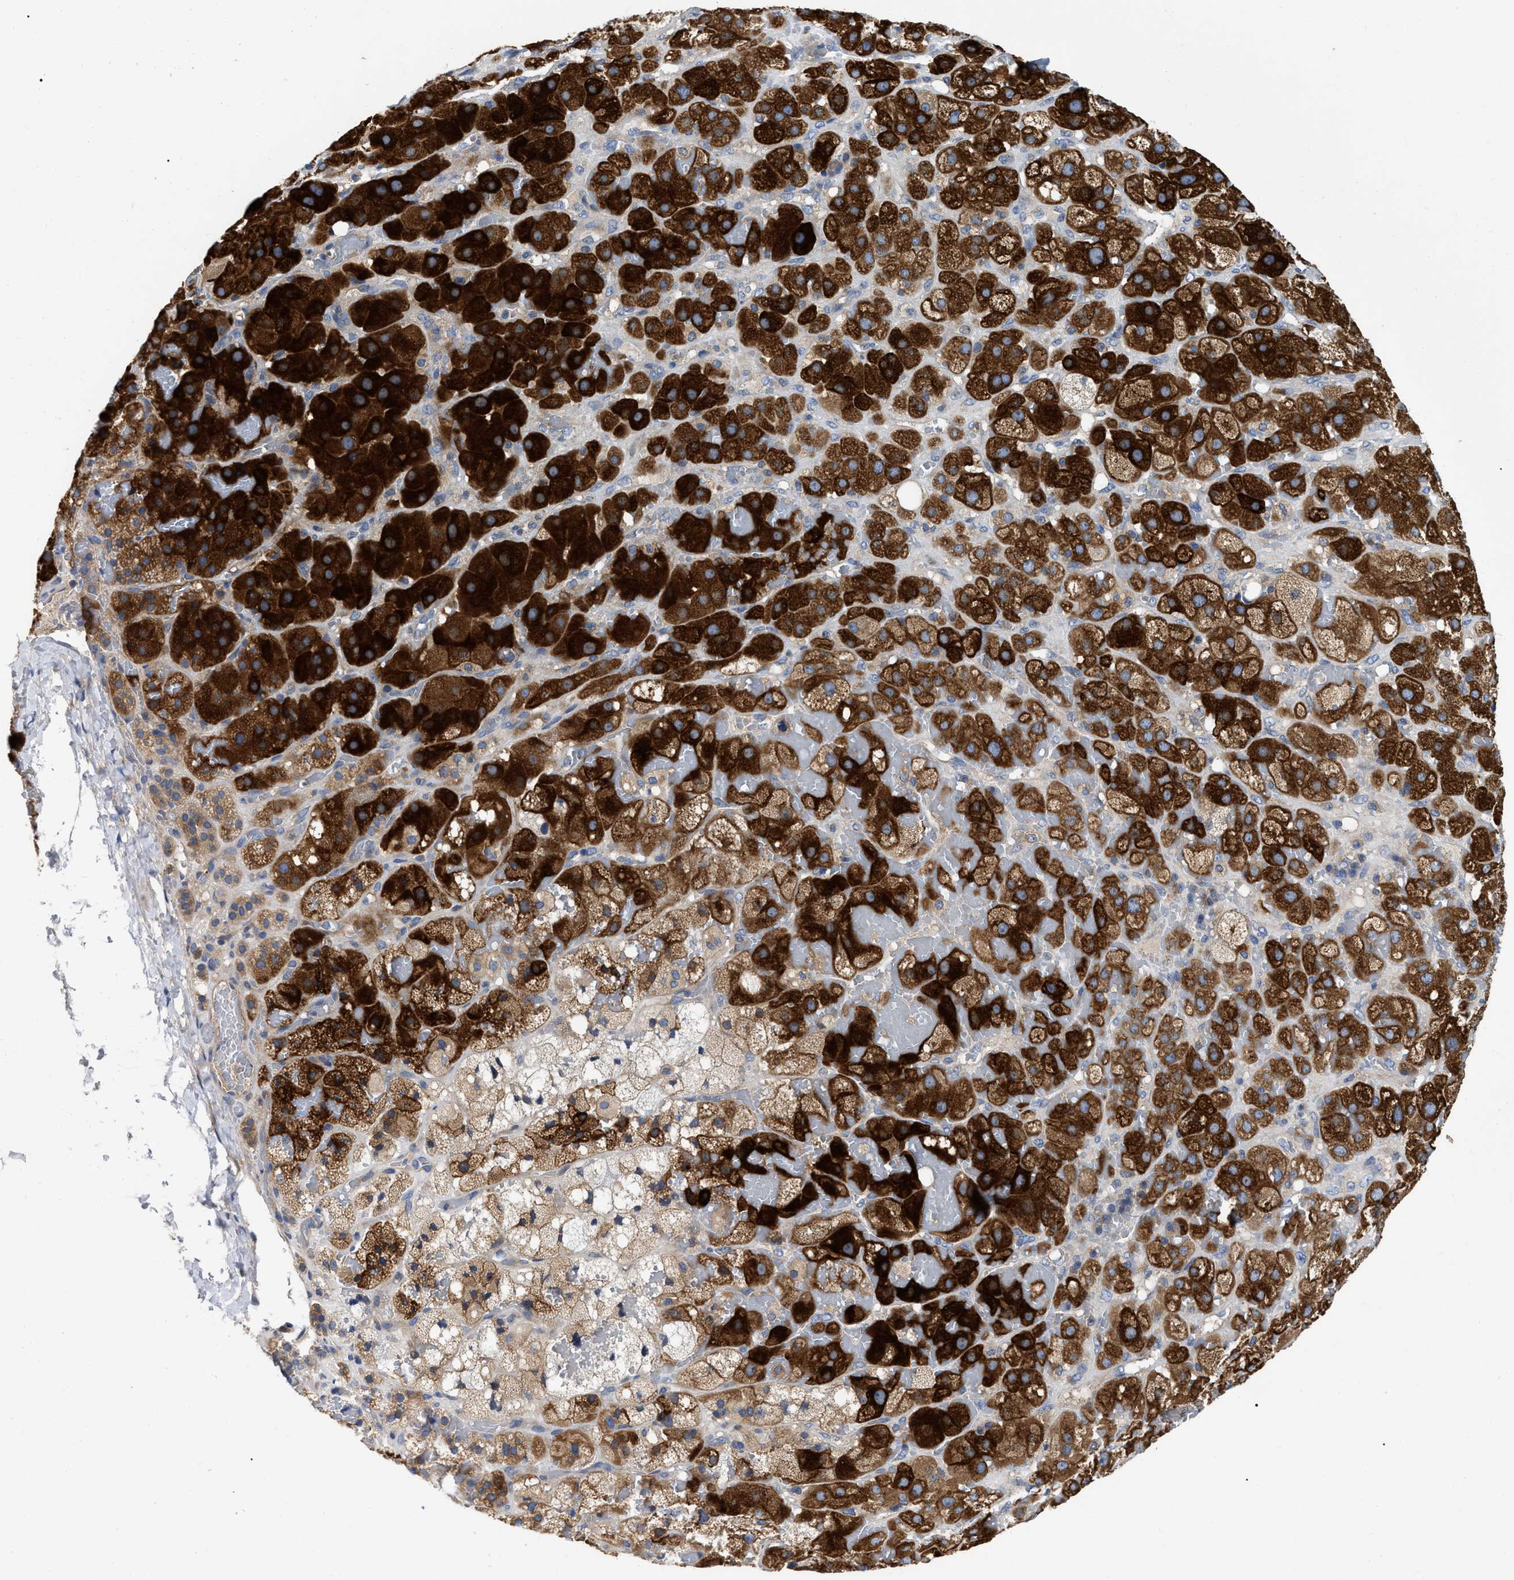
{"staining": {"intensity": "strong", "quantity": "25%-75%", "location": "cytoplasmic/membranous"}, "tissue": "adrenal gland", "cell_type": "Glandular cells", "image_type": "normal", "snomed": [{"axis": "morphology", "description": "Normal tissue, NOS"}, {"axis": "topography", "description": "Adrenal gland"}], "caption": "High-magnification brightfield microscopy of normal adrenal gland stained with DAB (3,3'-diaminobenzidine) (brown) and counterstained with hematoxylin (blue). glandular cells exhibit strong cytoplasmic/membranous expression is identified in approximately25%-75% of cells. The staining was performed using DAB (3,3'-diaminobenzidine), with brown indicating positive protein expression. Nuclei are stained blue with hematoxylin.", "gene": "RAP1GDS1", "patient": {"sex": "female", "age": 47}}